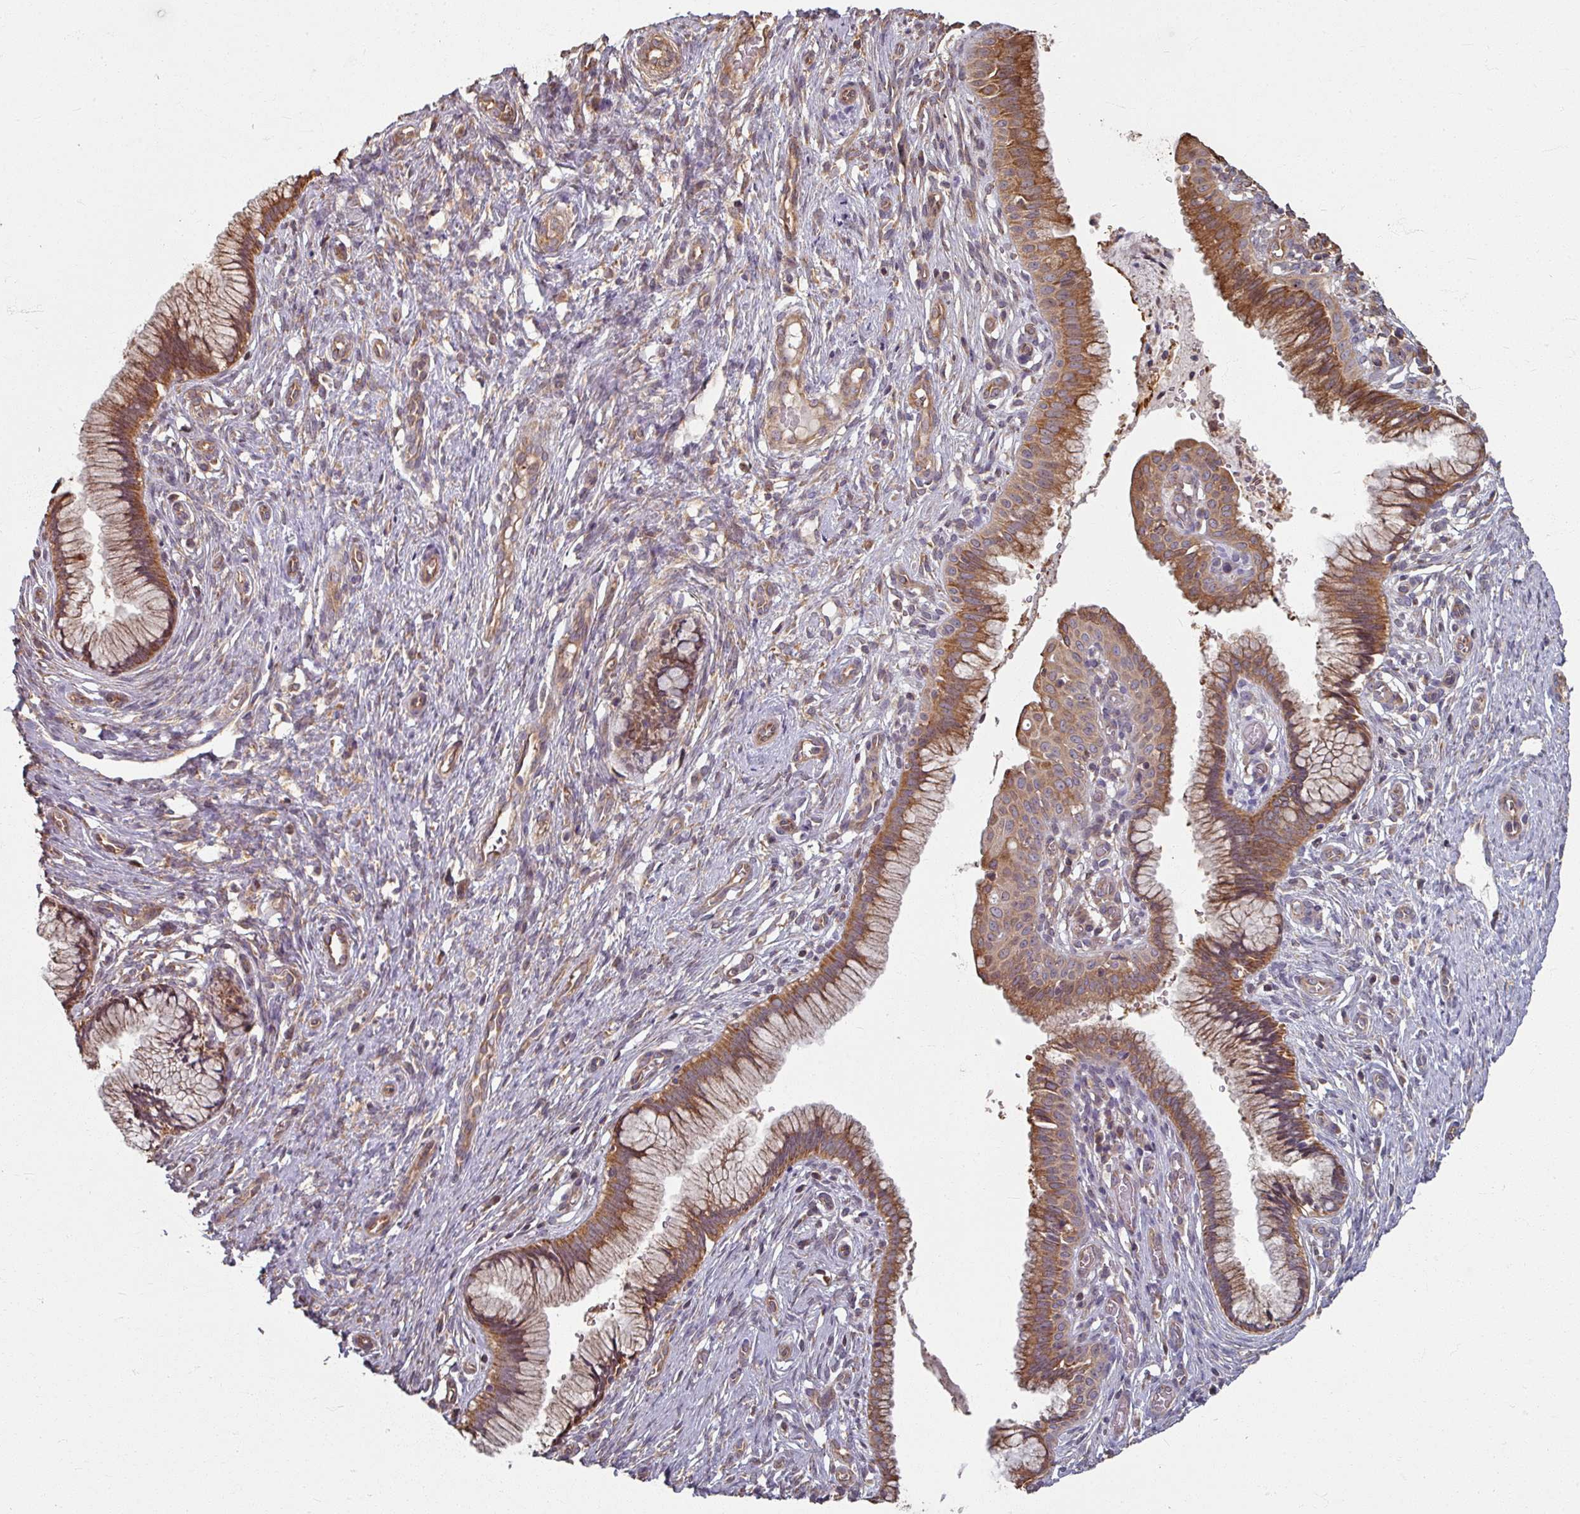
{"staining": {"intensity": "strong", "quantity": ">75%", "location": "cytoplasmic/membranous"}, "tissue": "cervix", "cell_type": "Glandular cells", "image_type": "normal", "snomed": [{"axis": "morphology", "description": "Normal tissue, NOS"}, {"axis": "topography", "description": "Cervix"}], "caption": "Protein staining of normal cervix shows strong cytoplasmic/membranous staining in about >75% of glandular cells. (DAB IHC with brightfield microscopy, high magnification).", "gene": "CCDC68", "patient": {"sex": "female", "age": 36}}